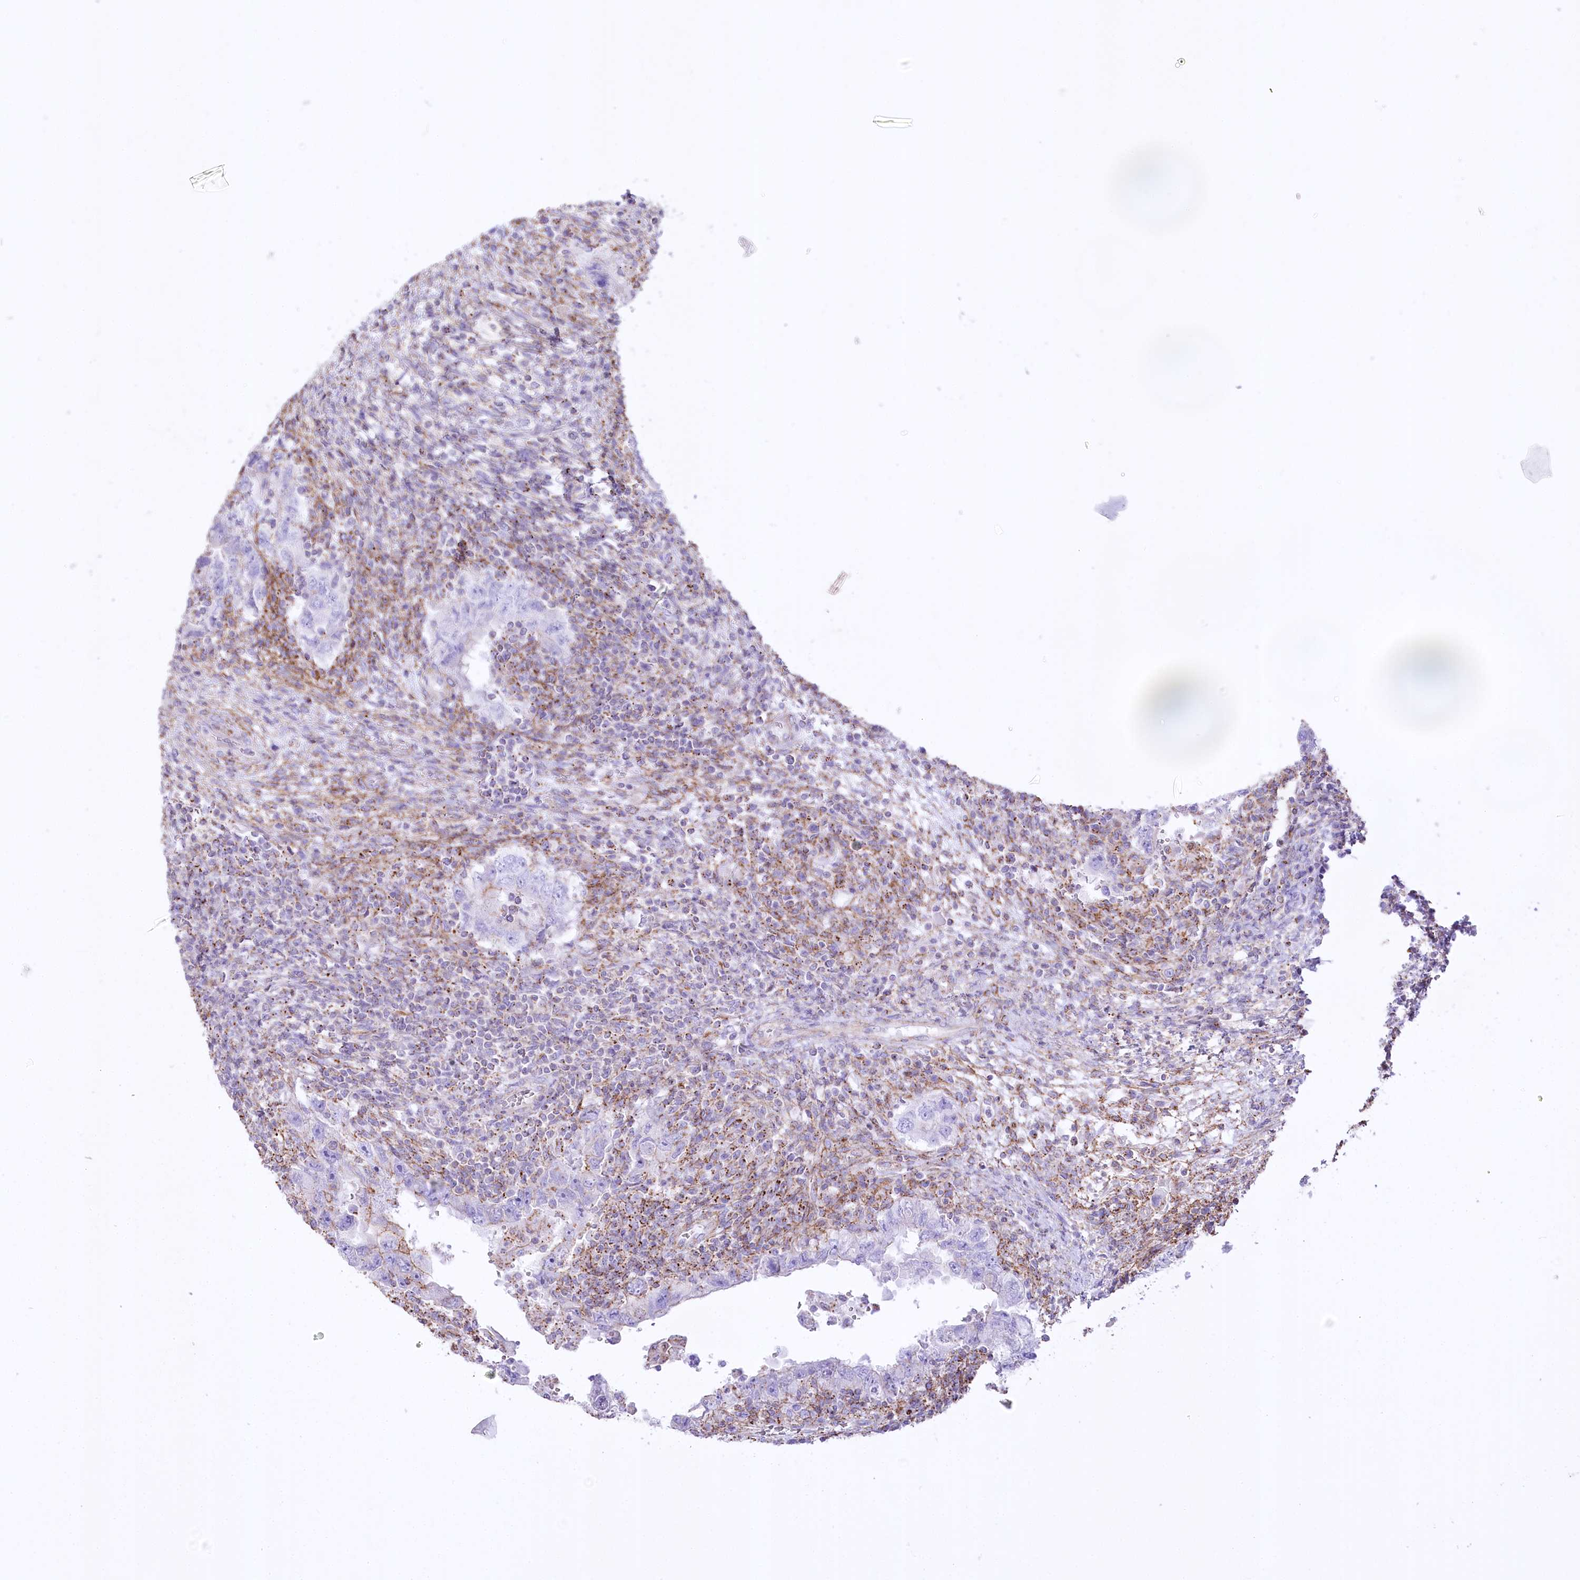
{"staining": {"intensity": "negative", "quantity": "none", "location": "none"}, "tissue": "testis cancer", "cell_type": "Tumor cells", "image_type": "cancer", "snomed": [{"axis": "morphology", "description": "Carcinoma, Embryonal, NOS"}, {"axis": "topography", "description": "Testis"}], "caption": "The immunohistochemistry (IHC) histopathology image has no significant positivity in tumor cells of embryonal carcinoma (testis) tissue.", "gene": "FAM216A", "patient": {"sex": "male", "age": 26}}